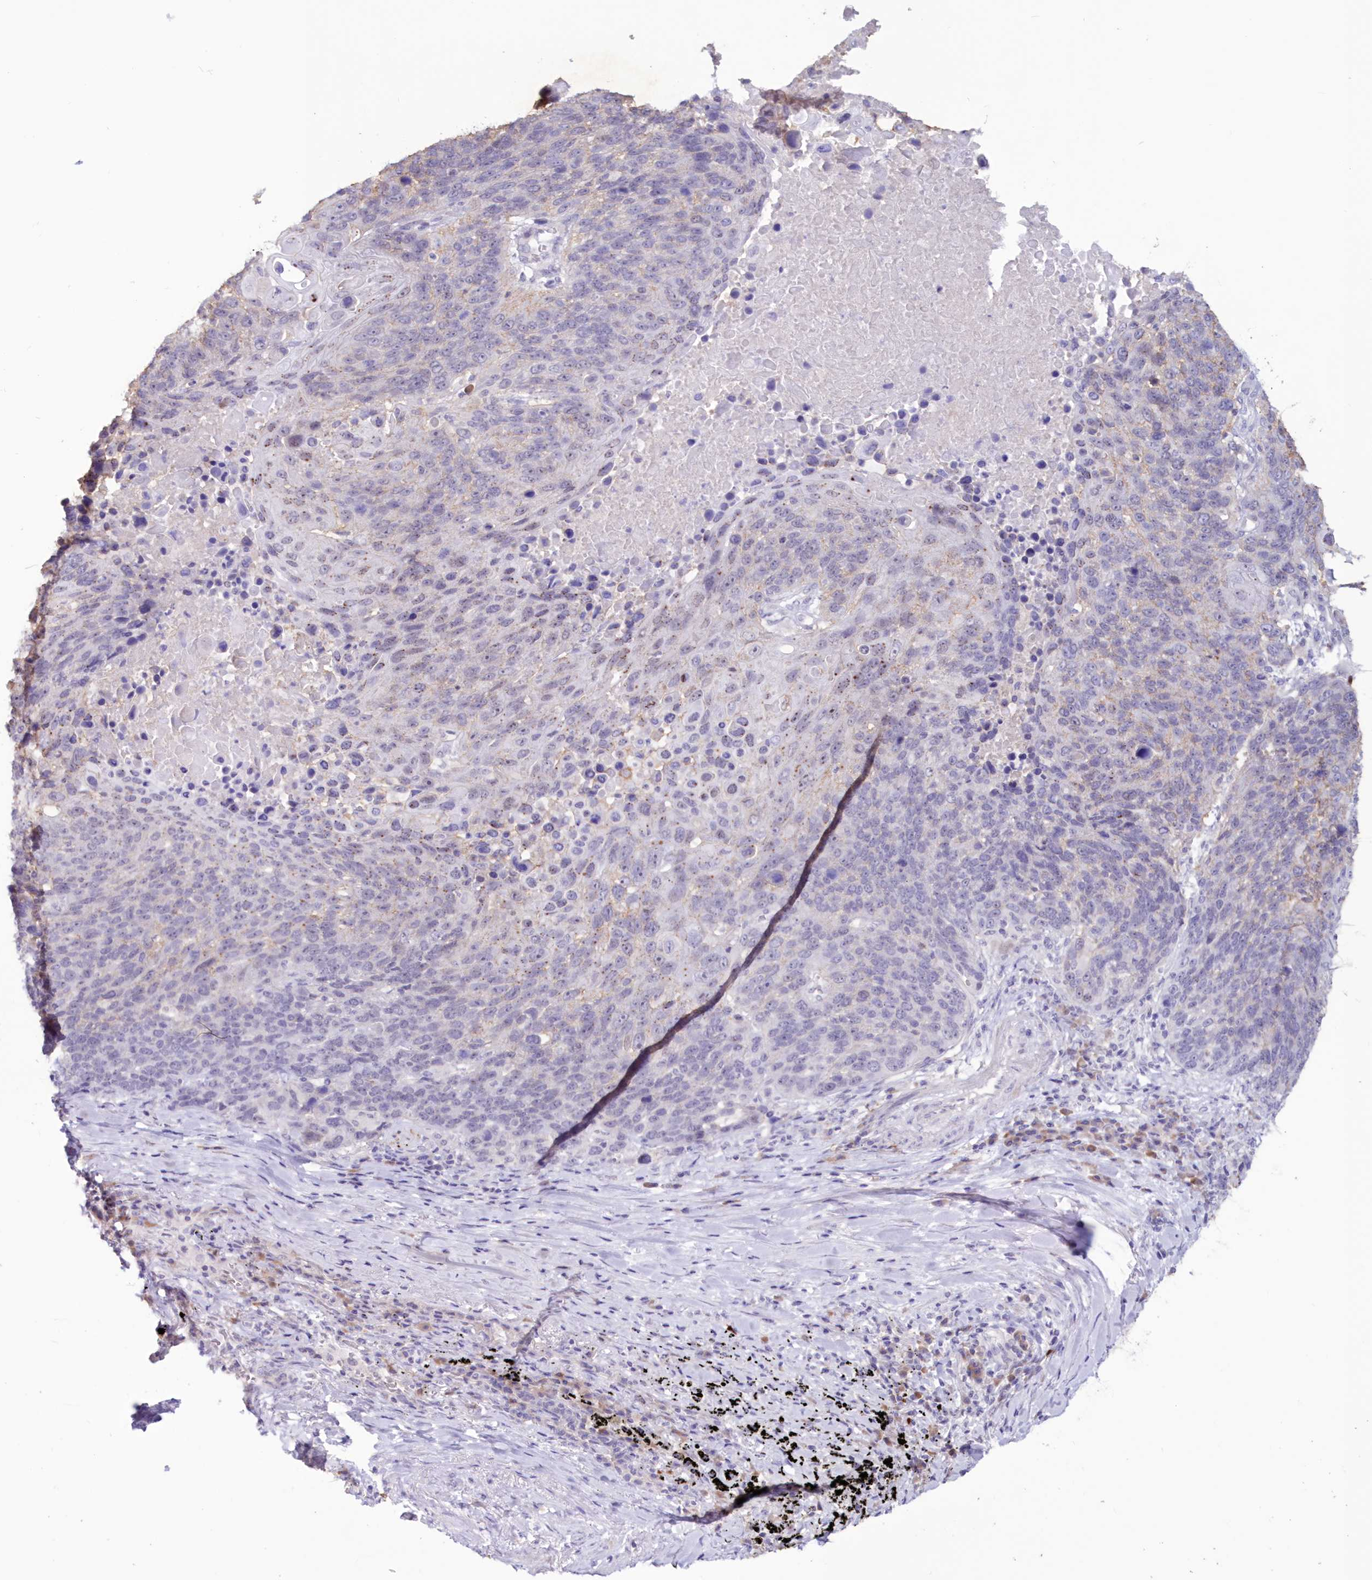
{"staining": {"intensity": "negative", "quantity": "none", "location": "none"}, "tissue": "lung cancer", "cell_type": "Tumor cells", "image_type": "cancer", "snomed": [{"axis": "morphology", "description": "Squamous cell carcinoma, NOS"}, {"axis": "topography", "description": "Lung"}], "caption": "An immunohistochemistry (IHC) micrograph of lung squamous cell carcinoma is shown. There is no staining in tumor cells of lung squamous cell carcinoma.", "gene": "SNED1", "patient": {"sex": "male", "age": 66}}